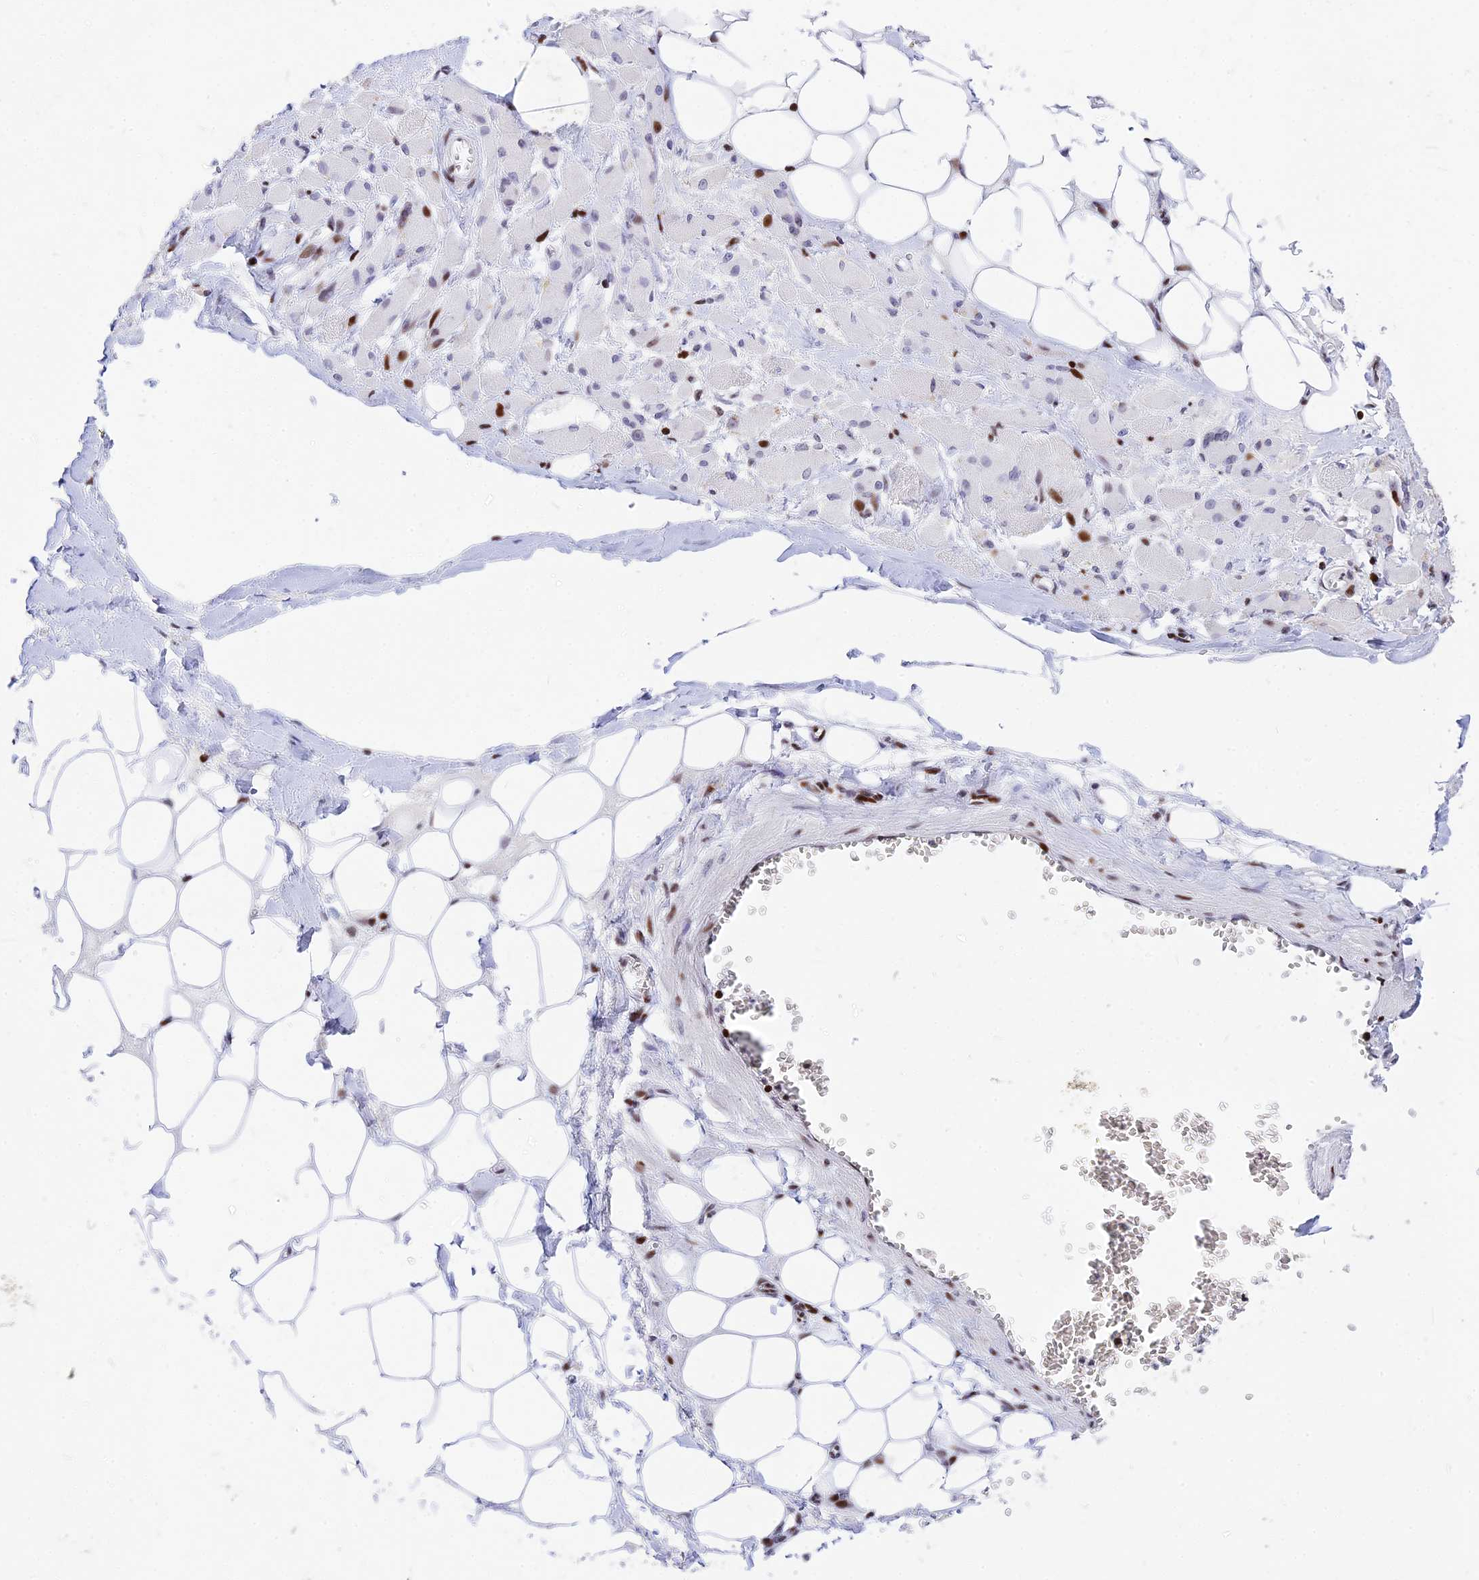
{"staining": {"intensity": "moderate", "quantity": "25%-75%", "location": "nuclear"}, "tissue": "skeletal muscle", "cell_type": "Myocytes", "image_type": "normal", "snomed": [{"axis": "morphology", "description": "Normal tissue, NOS"}, {"axis": "morphology", "description": "Basal cell carcinoma"}, {"axis": "topography", "description": "Skeletal muscle"}], "caption": "Immunohistochemistry of unremarkable skeletal muscle exhibits medium levels of moderate nuclear staining in about 25%-75% of myocytes.", "gene": "PRPS1", "patient": {"sex": "female", "age": 64}}